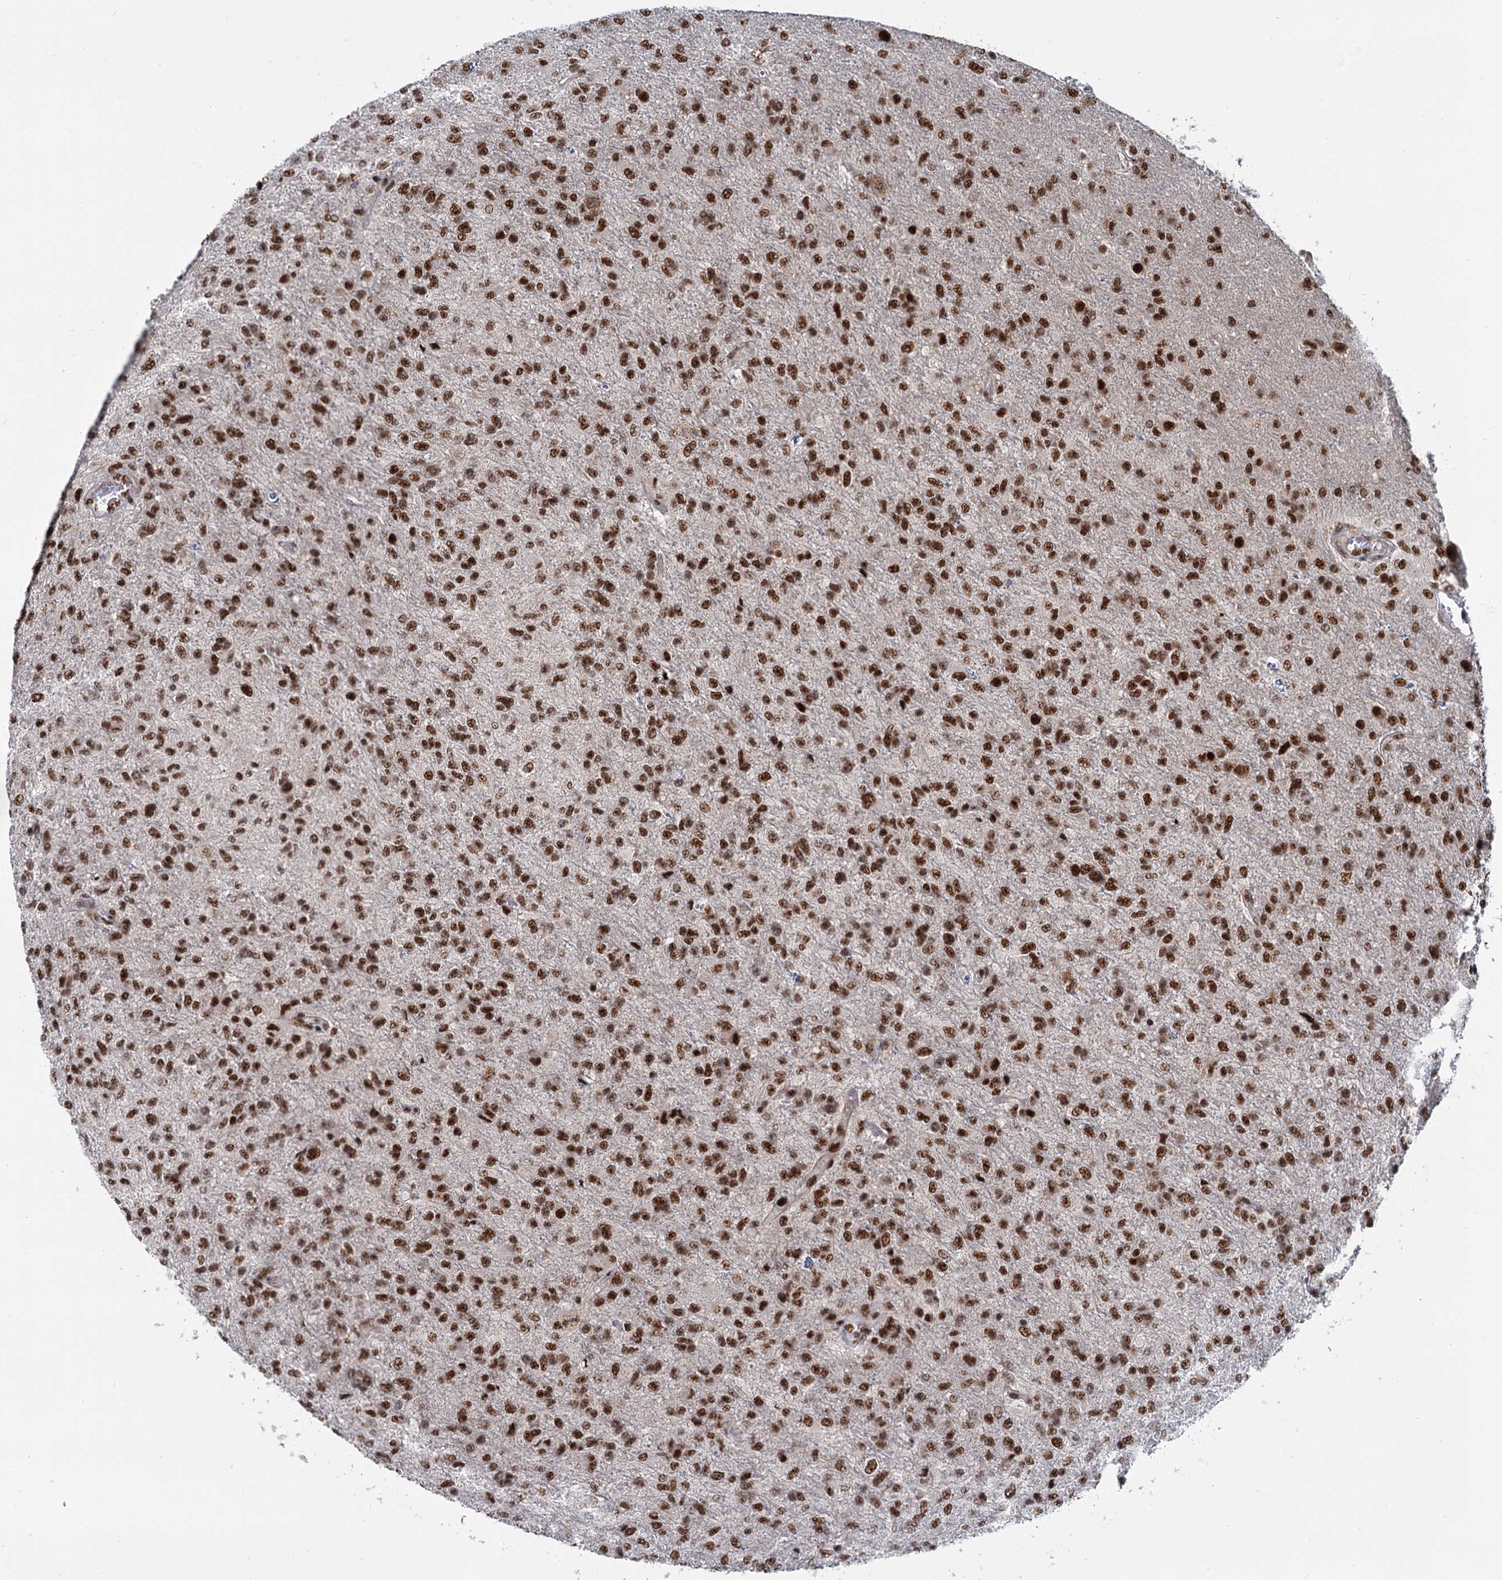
{"staining": {"intensity": "moderate", "quantity": ">75%", "location": "nuclear"}, "tissue": "glioma", "cell_type": "Tumor cells", "image_type": "cancer", "snomed": [{"axis": "morphology", "description": "Glioma, malignant, High grade"}, {"axis": "topography", "description": "Brain"}], "caption": "Immunohistochemistry micrograph of neoplastic tissue: glioma stained using immunohistochemistry (IHC) exhibits medium levels of moderate protein expression localized specifically in the nuclear of tumor cells, appearing as a nuclear brown color.", "gene": "WBP4", "patient": {"sex": "female", "age": 74}}